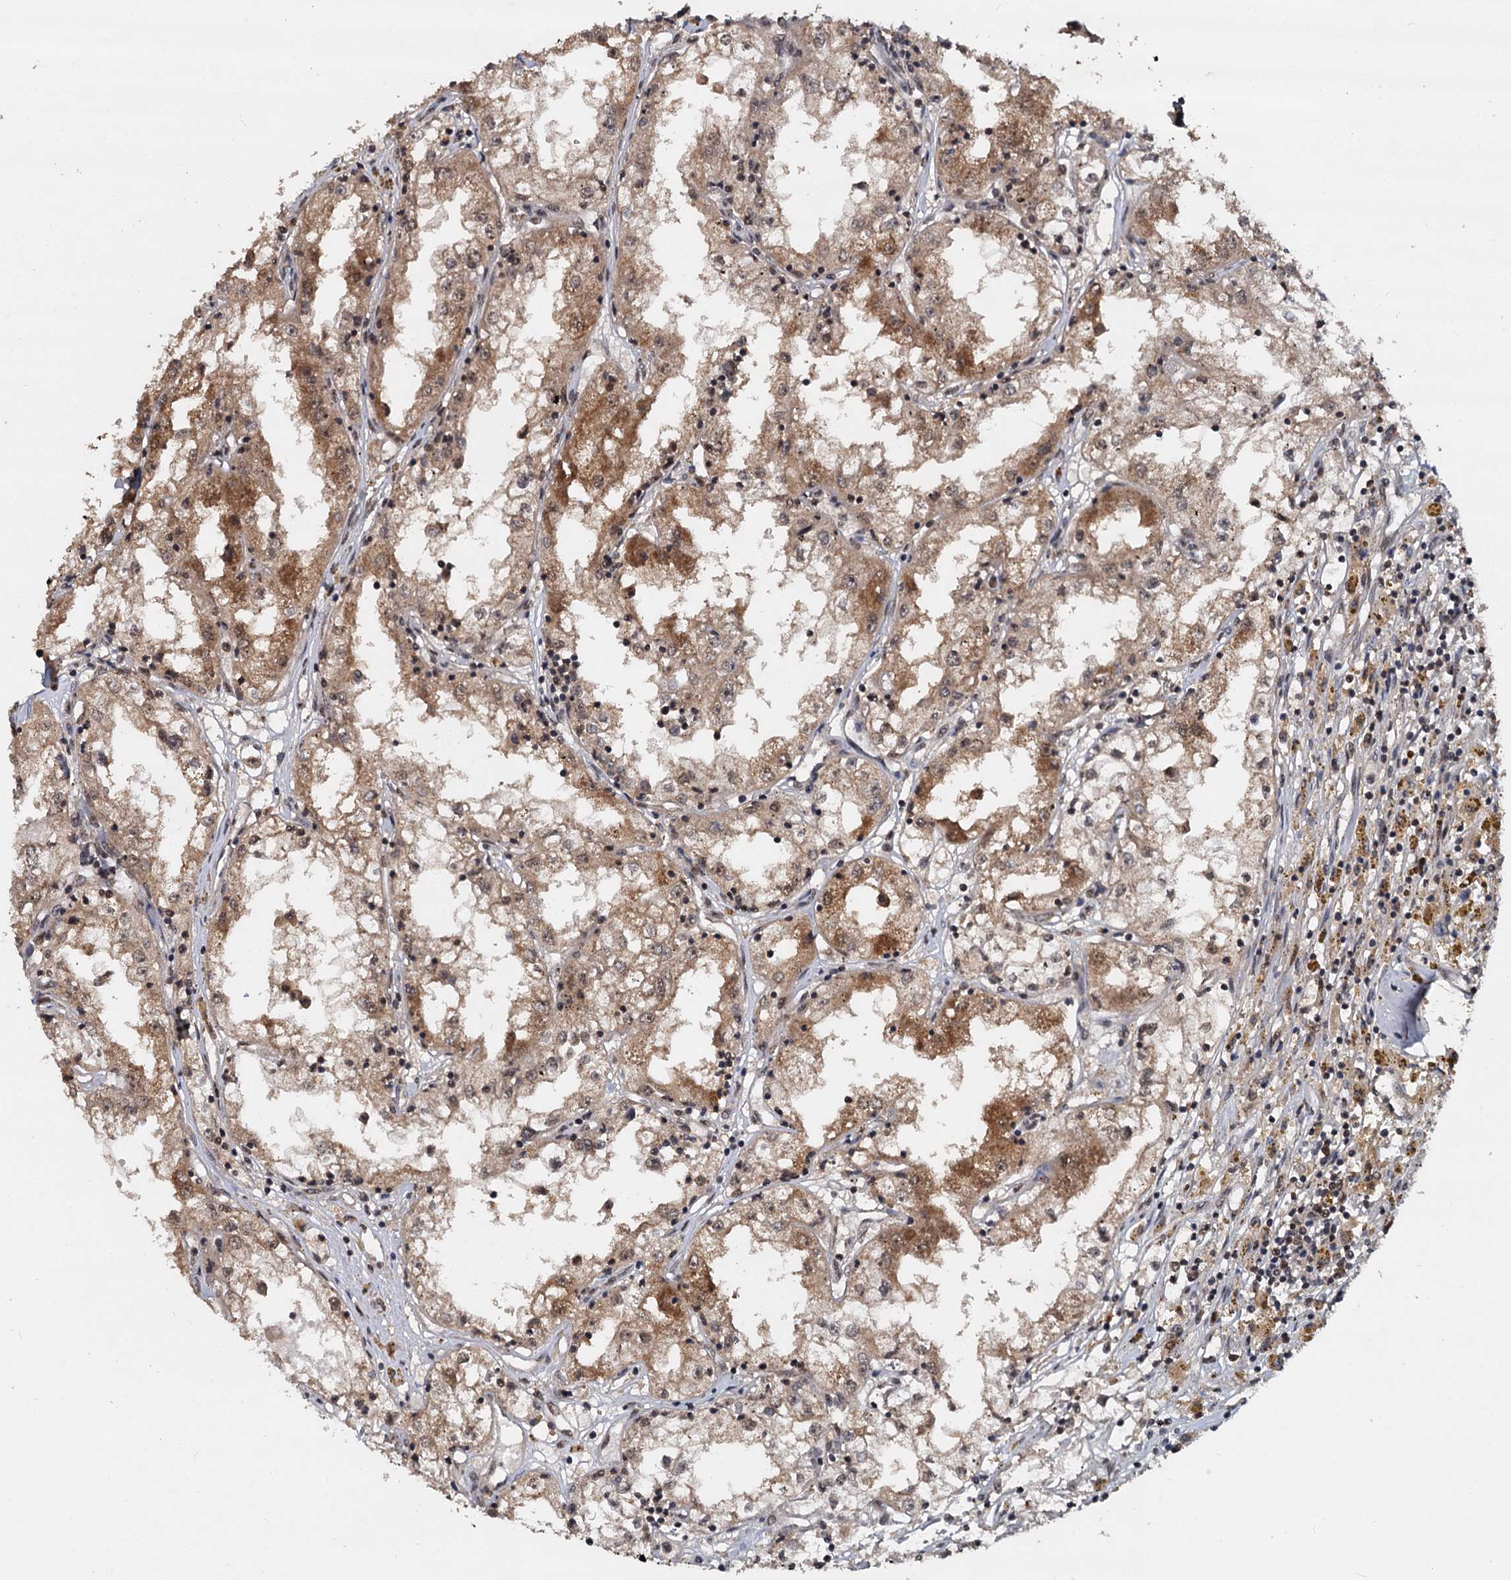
{"staining": {"intensity": "moderate", "quantity": "25%-75%", "location": "cytoplasmic/membranous"}, "tissue": "renal cancer", "cell_type": "Tumor cells", "image_type": "cancer", "snomed": [{"axis": "morphology", "description": "Adenocarcinoma, NOS"}, {"axis": "topography", "description": "Kidney"}], "caption": "Protein analysis of renal cancer tissue reveals moderate cytoplasmic/membranous expression in approximately 25%-75% of tumor cells. (DAB (3,3'-diaminobenzidine) IHC with brightfield microscopy, high magnification).", "gene": "FAM216B", "patient": {"sex": "male", "age": 56}}